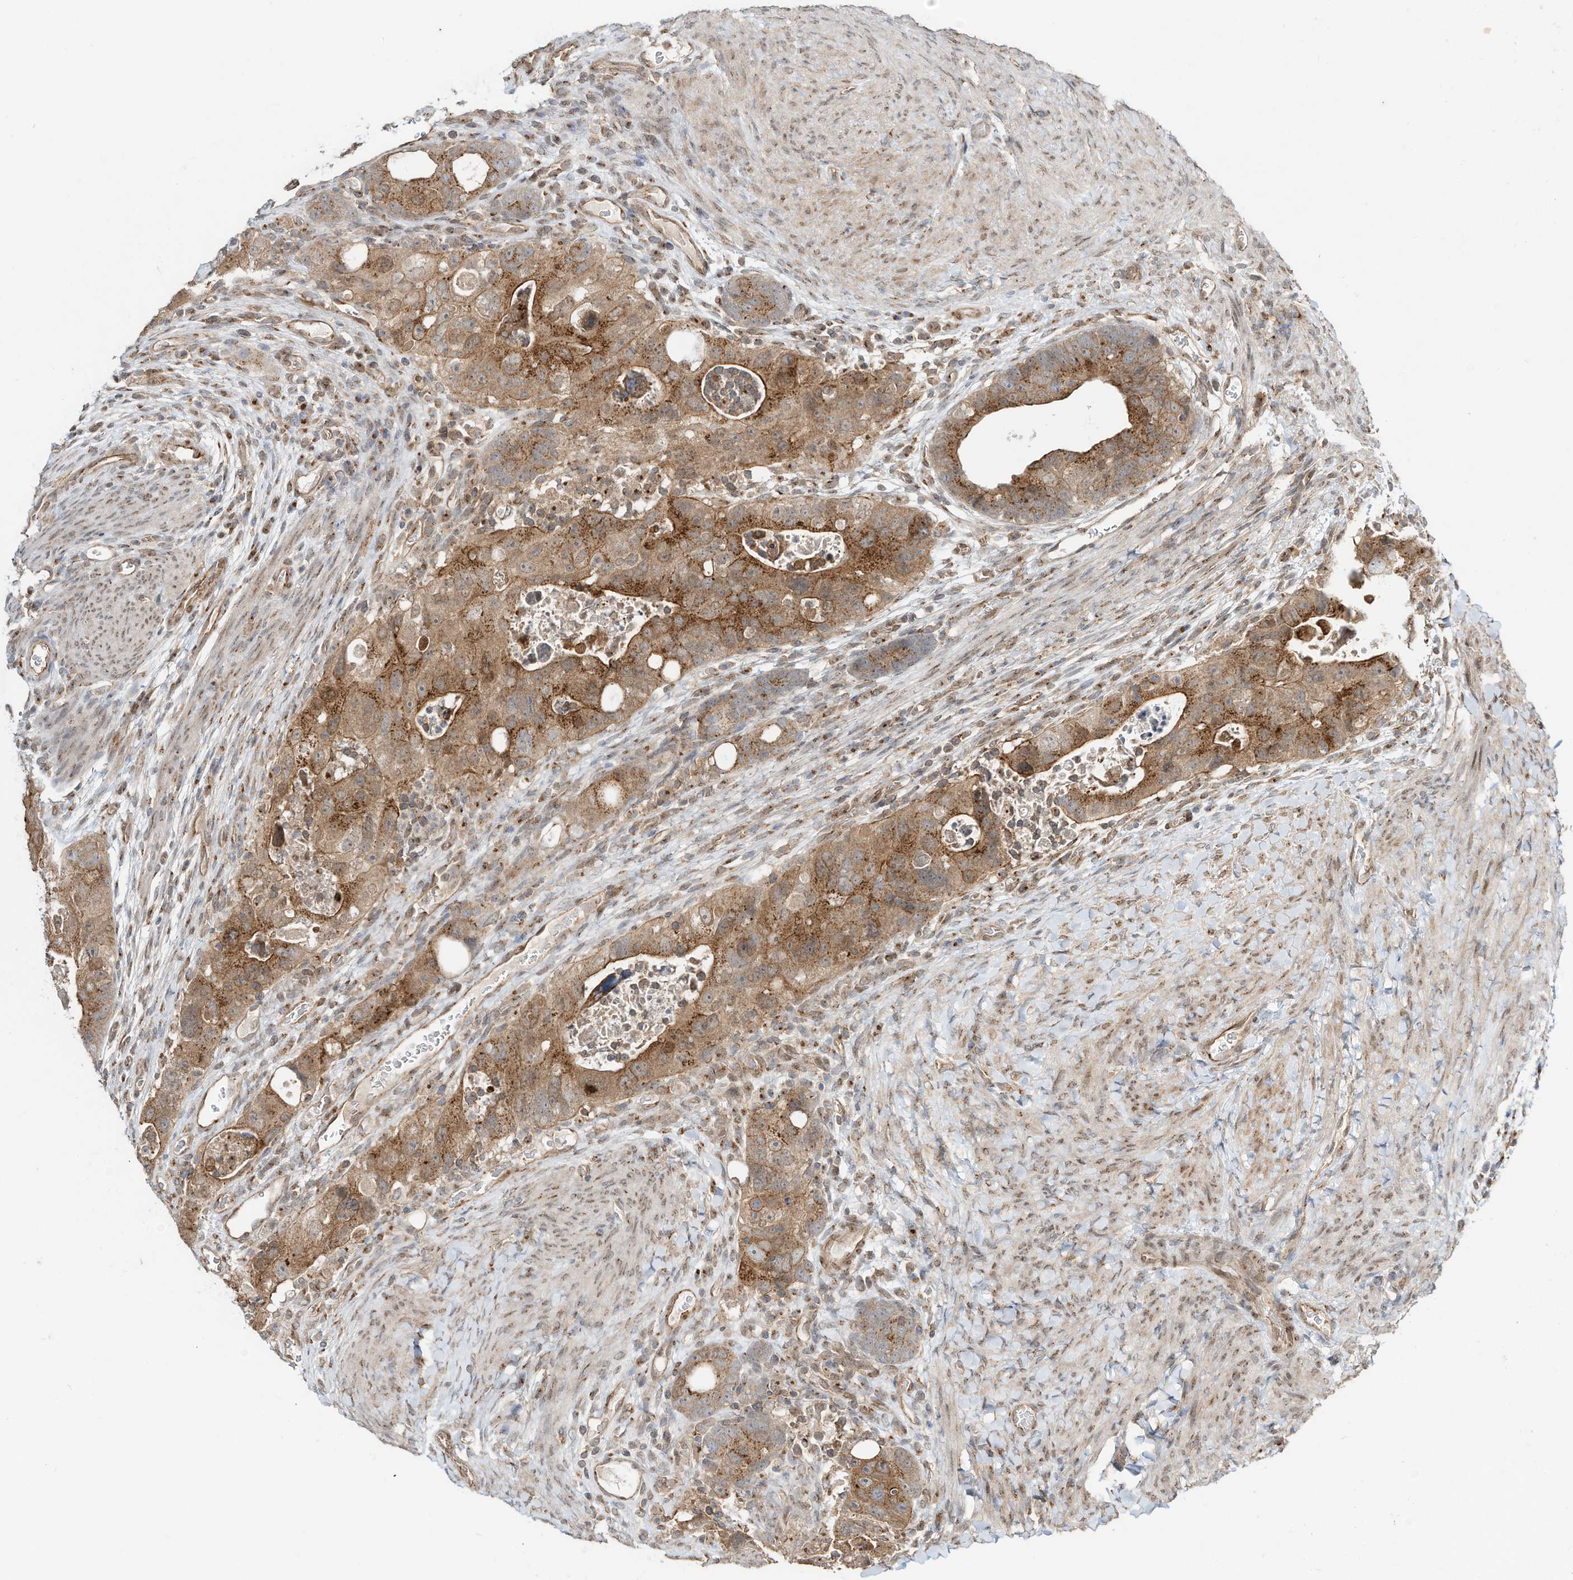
{"staining": {"intensity": "moderate", "quantity": ">75%", "location": "cytoplasmic/membranous"}, "tissue": "colorectal cancer", "cell_type": "Tumor cells", "image_type": "cancer", "snomed": [{"axis": "morphology", "description": "Adenocarcinoma, NOS"}, {"axis": "topography", "description": "Rectum"}], "caption": "A brown stain labels moderate cytoplasmic/membranous positivity of a protein in colorectal cancer tumor cells. (IHC, brightfield microscopy, high magnification).", "gene": "CUX1", "patient": {"sex": "male", "age": 59}}